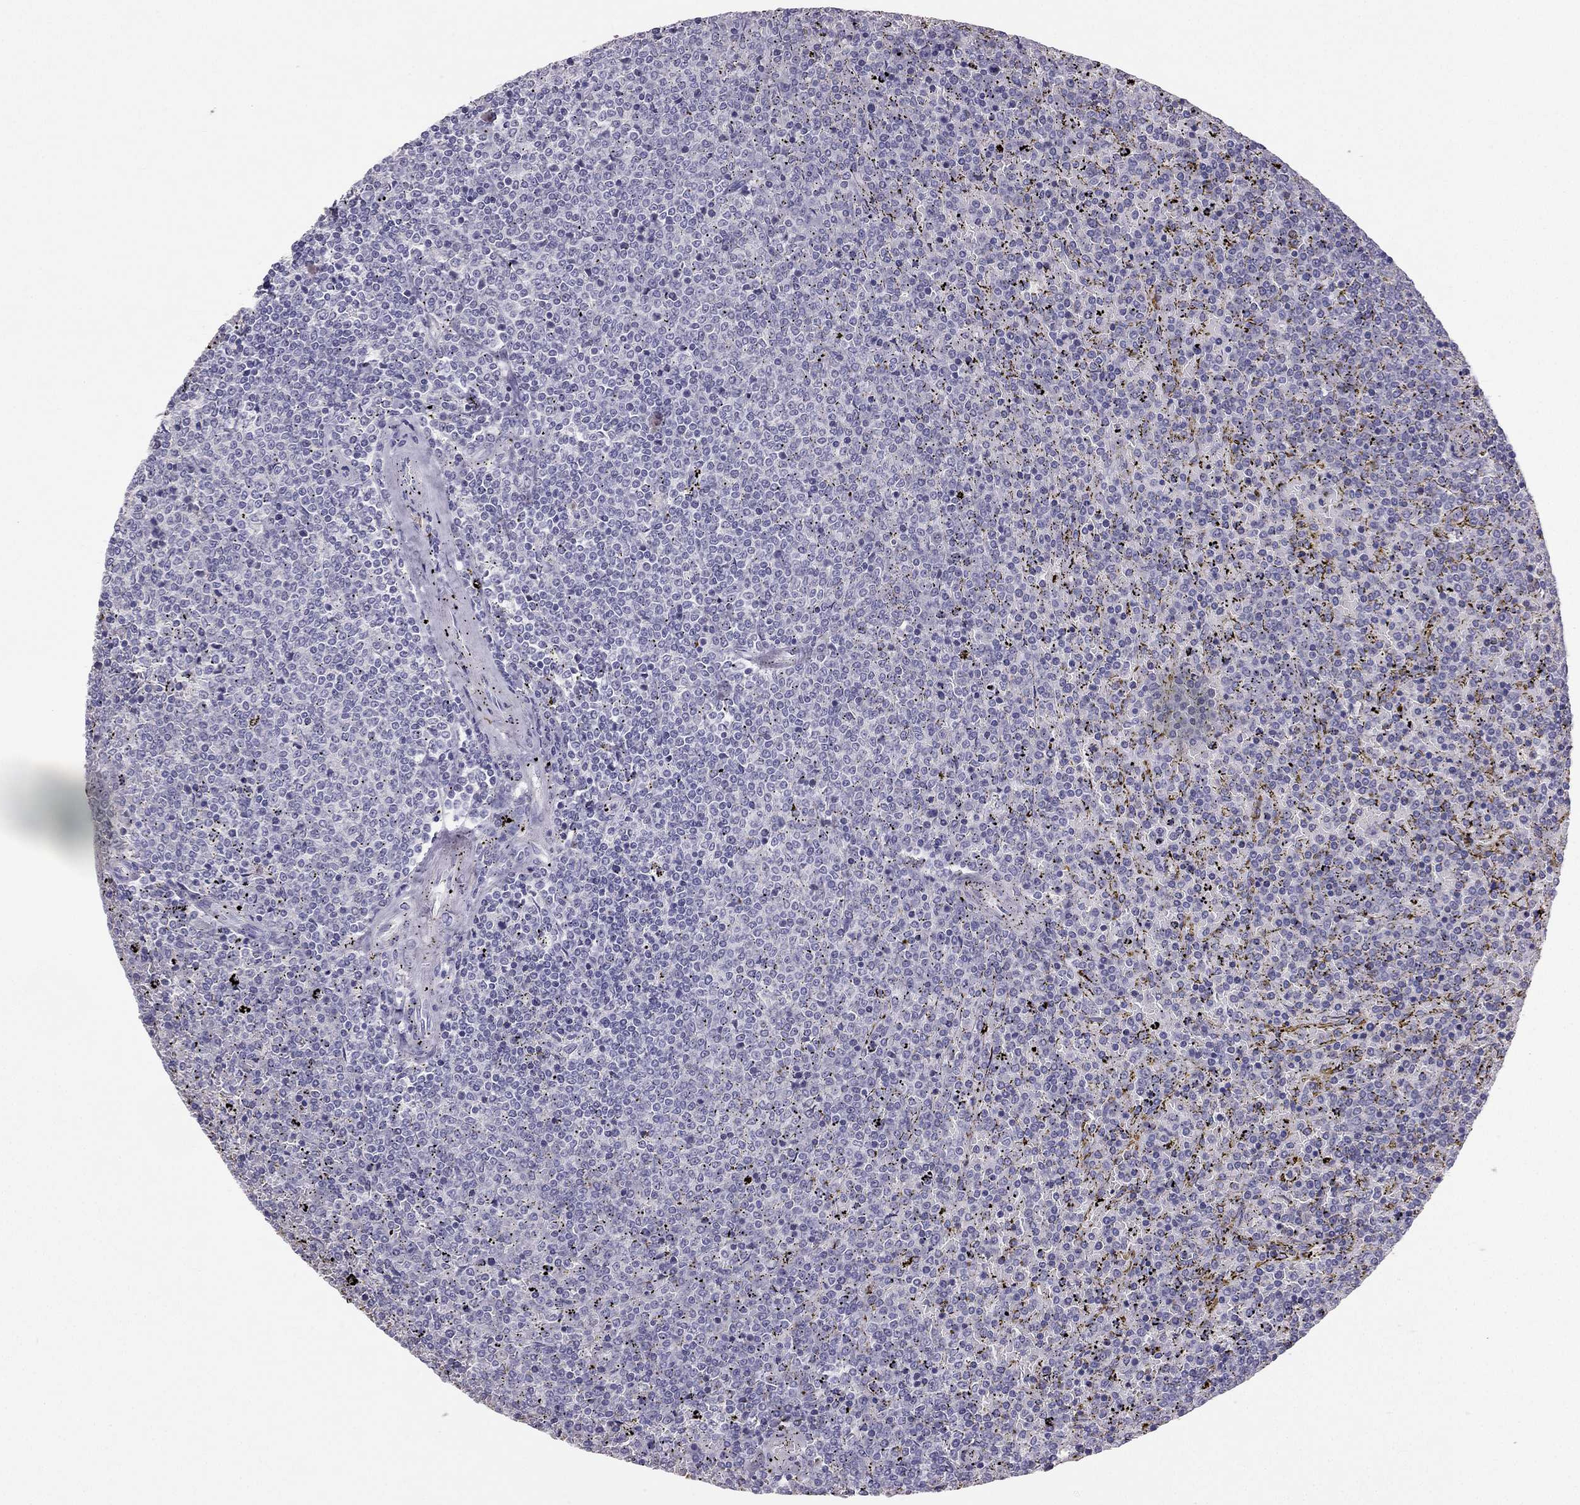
{"staining": {"intensity": "negative", "quantity": "none", "location": "none"}, "tissue": "lymphoma", "cell_type": "Tumor cells", "image_type": "cancer", "snomed": [{"axis": "morphology", "description": "Malignant lymphoma, non-Hodgkin's type, Low grade"}, {"axis": "topography", "description": "Spleen"}], "caption": "A high-resolution image shows immunohistochemistry (IHC) staining of lymphoma, which displays no significant positivity in tumor cells.", "gene": "LMTK3", "patient": {"sex": "female", "age": 77}}